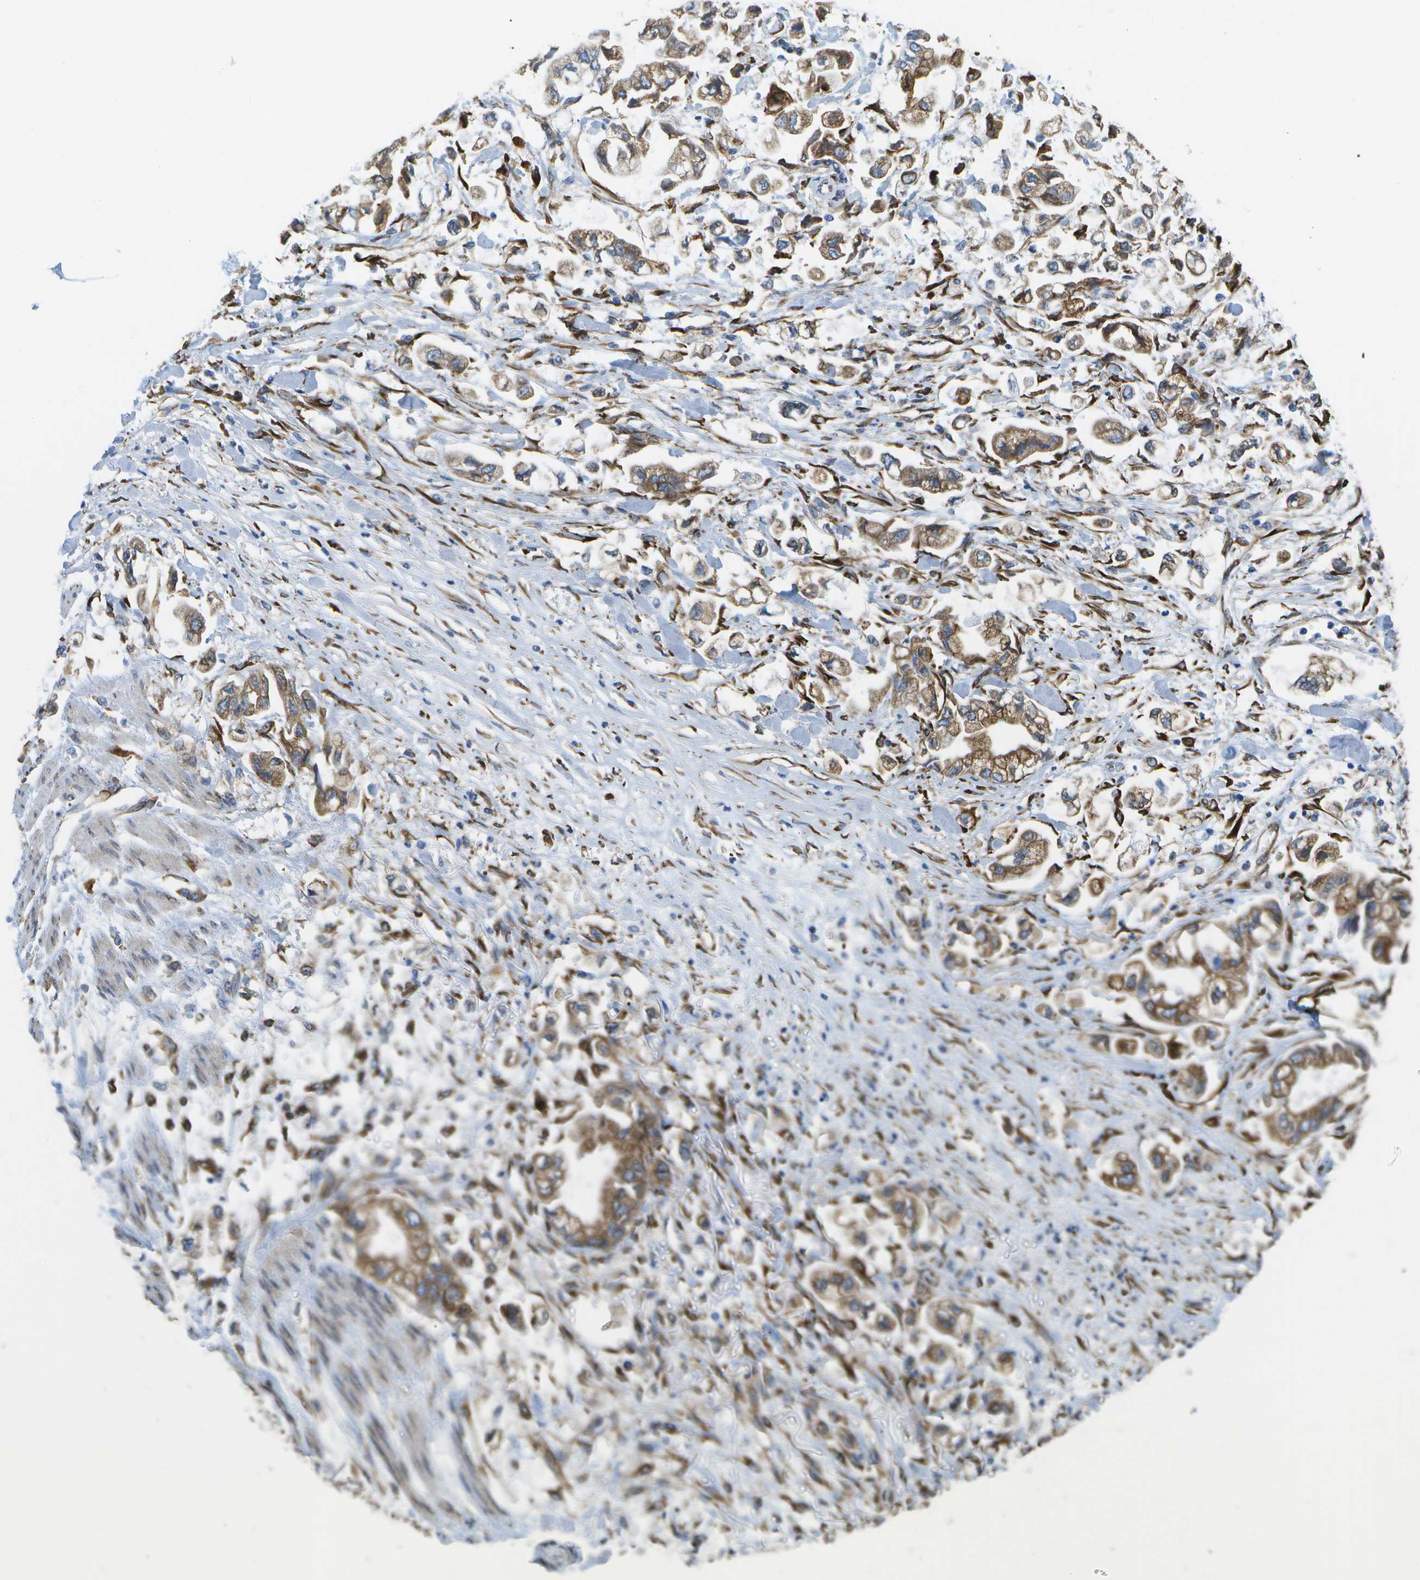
{"staining": {"intensity": "moderate", "quantity": ">75%", "location": "cytoplasmic/membranous"}, "tissue": "stomach cancer", "cell_type": "Tumor cells", "image_type": "cancer", "snomed": [{"axis": "morphology", "description": "Normal tissue, NOS"}, {"axis": "morphology", "description": "Adenocarcinoma, NOS"}, {"axis": "topography", "description": "Stomach"}], "caption": "Immunohistochemical staining of stomach cancer exhibits medium levels of moderate cytoplasmic/membranous protein expression in about >75% of tumor cells.", "gene": "ZDHHC17", "patient": {"sex": "male", "age": 62}}